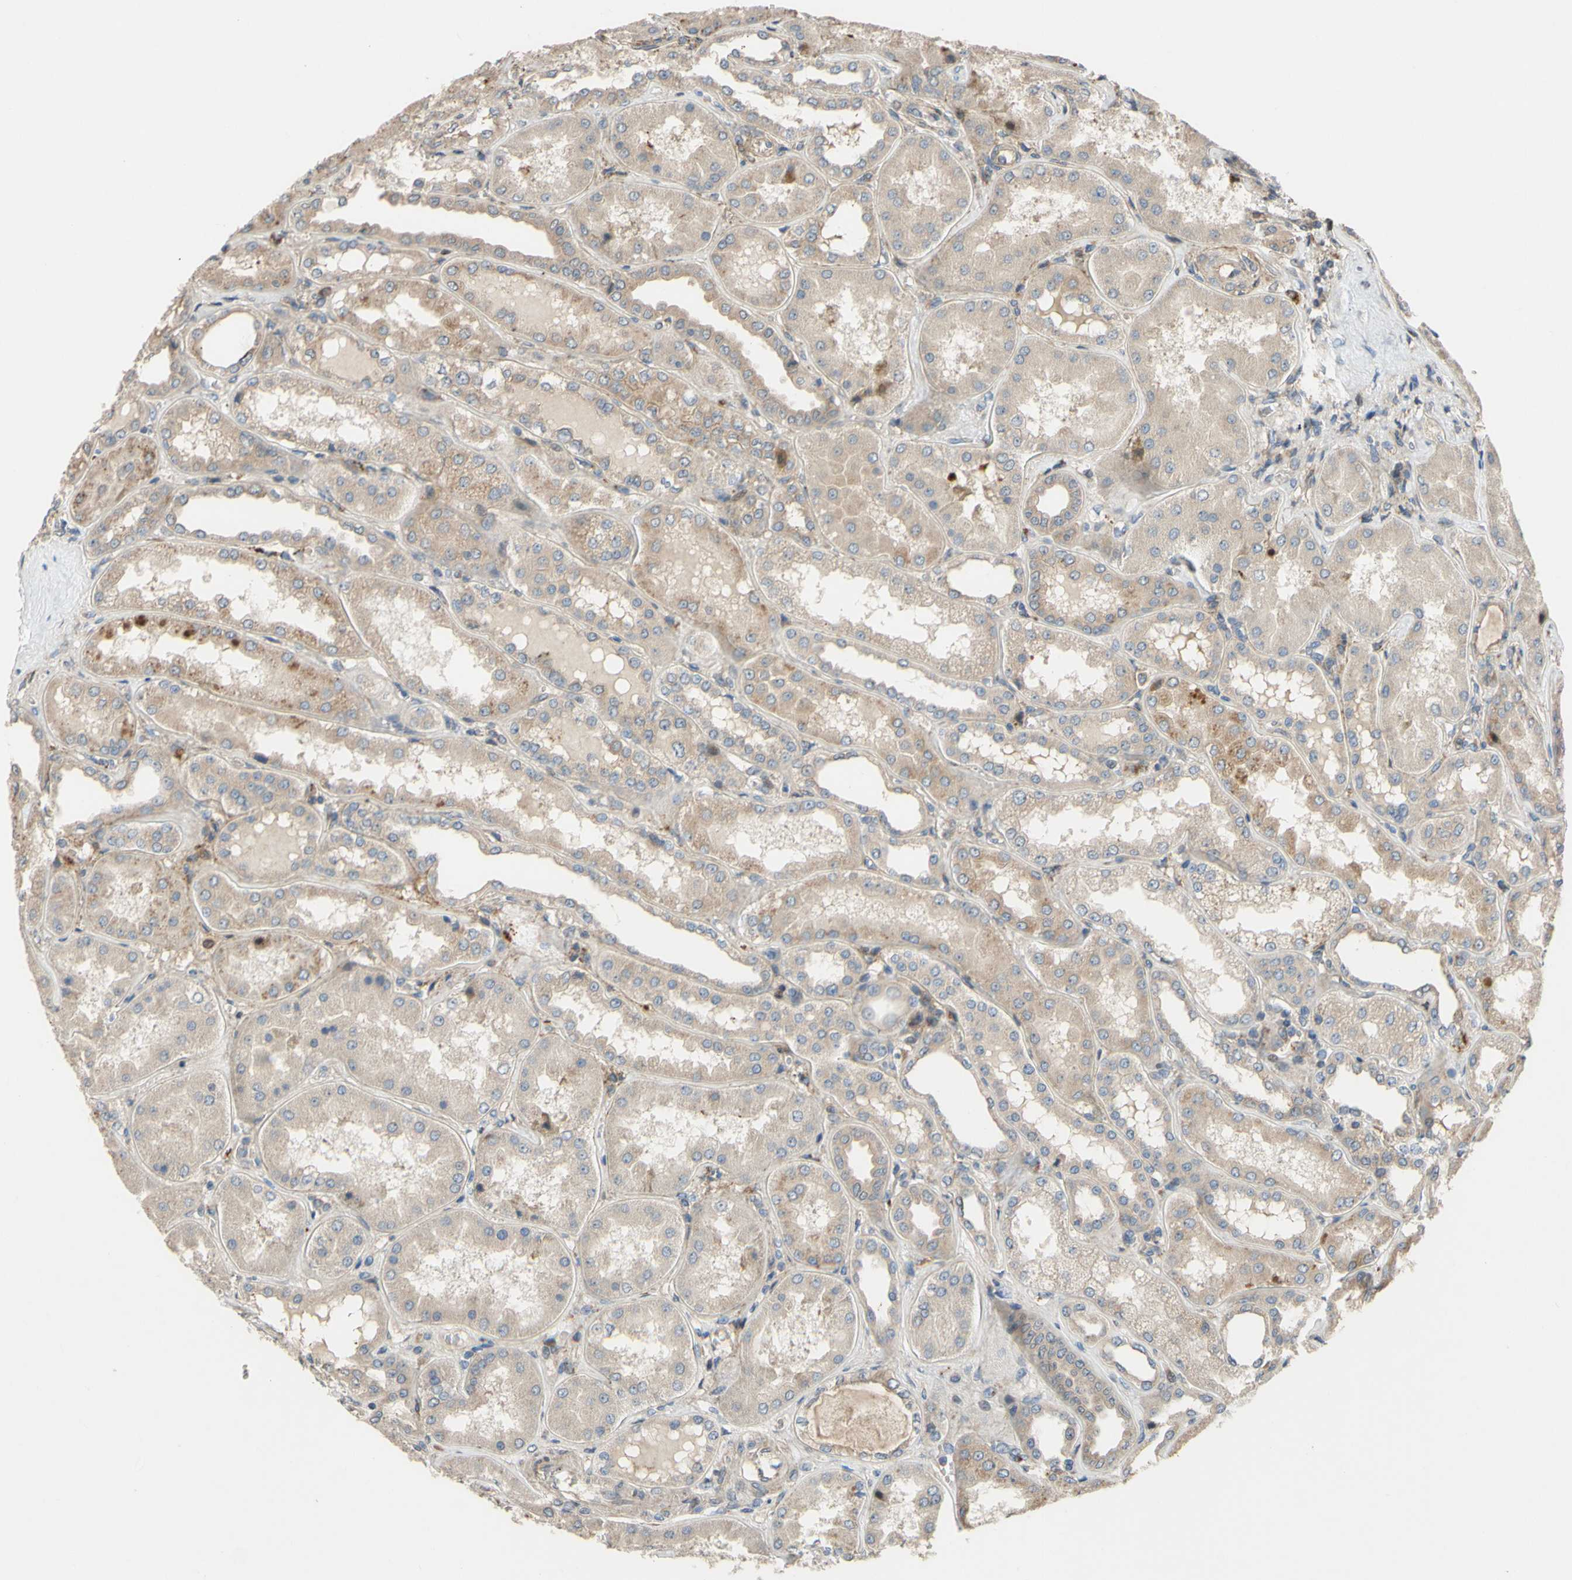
{"staining": {"intensity": "weak", "quantity": ">75%", "location": "cytoplasmic/membranous"}, "tissue": "kidney", "cell_type": "Cells in glomeruli", "image_type": "normal", "snomed": [{"axis": "morphology", "description": "Normal tissue, NOS"}, {"axis": "topography", "description": "Kidney"}], "caption": "A low amount of weak cytoplasmic/membranous positivity is identified in about >75% of cells in glomeruli in unremarkable kidney.", "gene": "SPTLC1", "patient": {"sex": "female", "age": 56}}